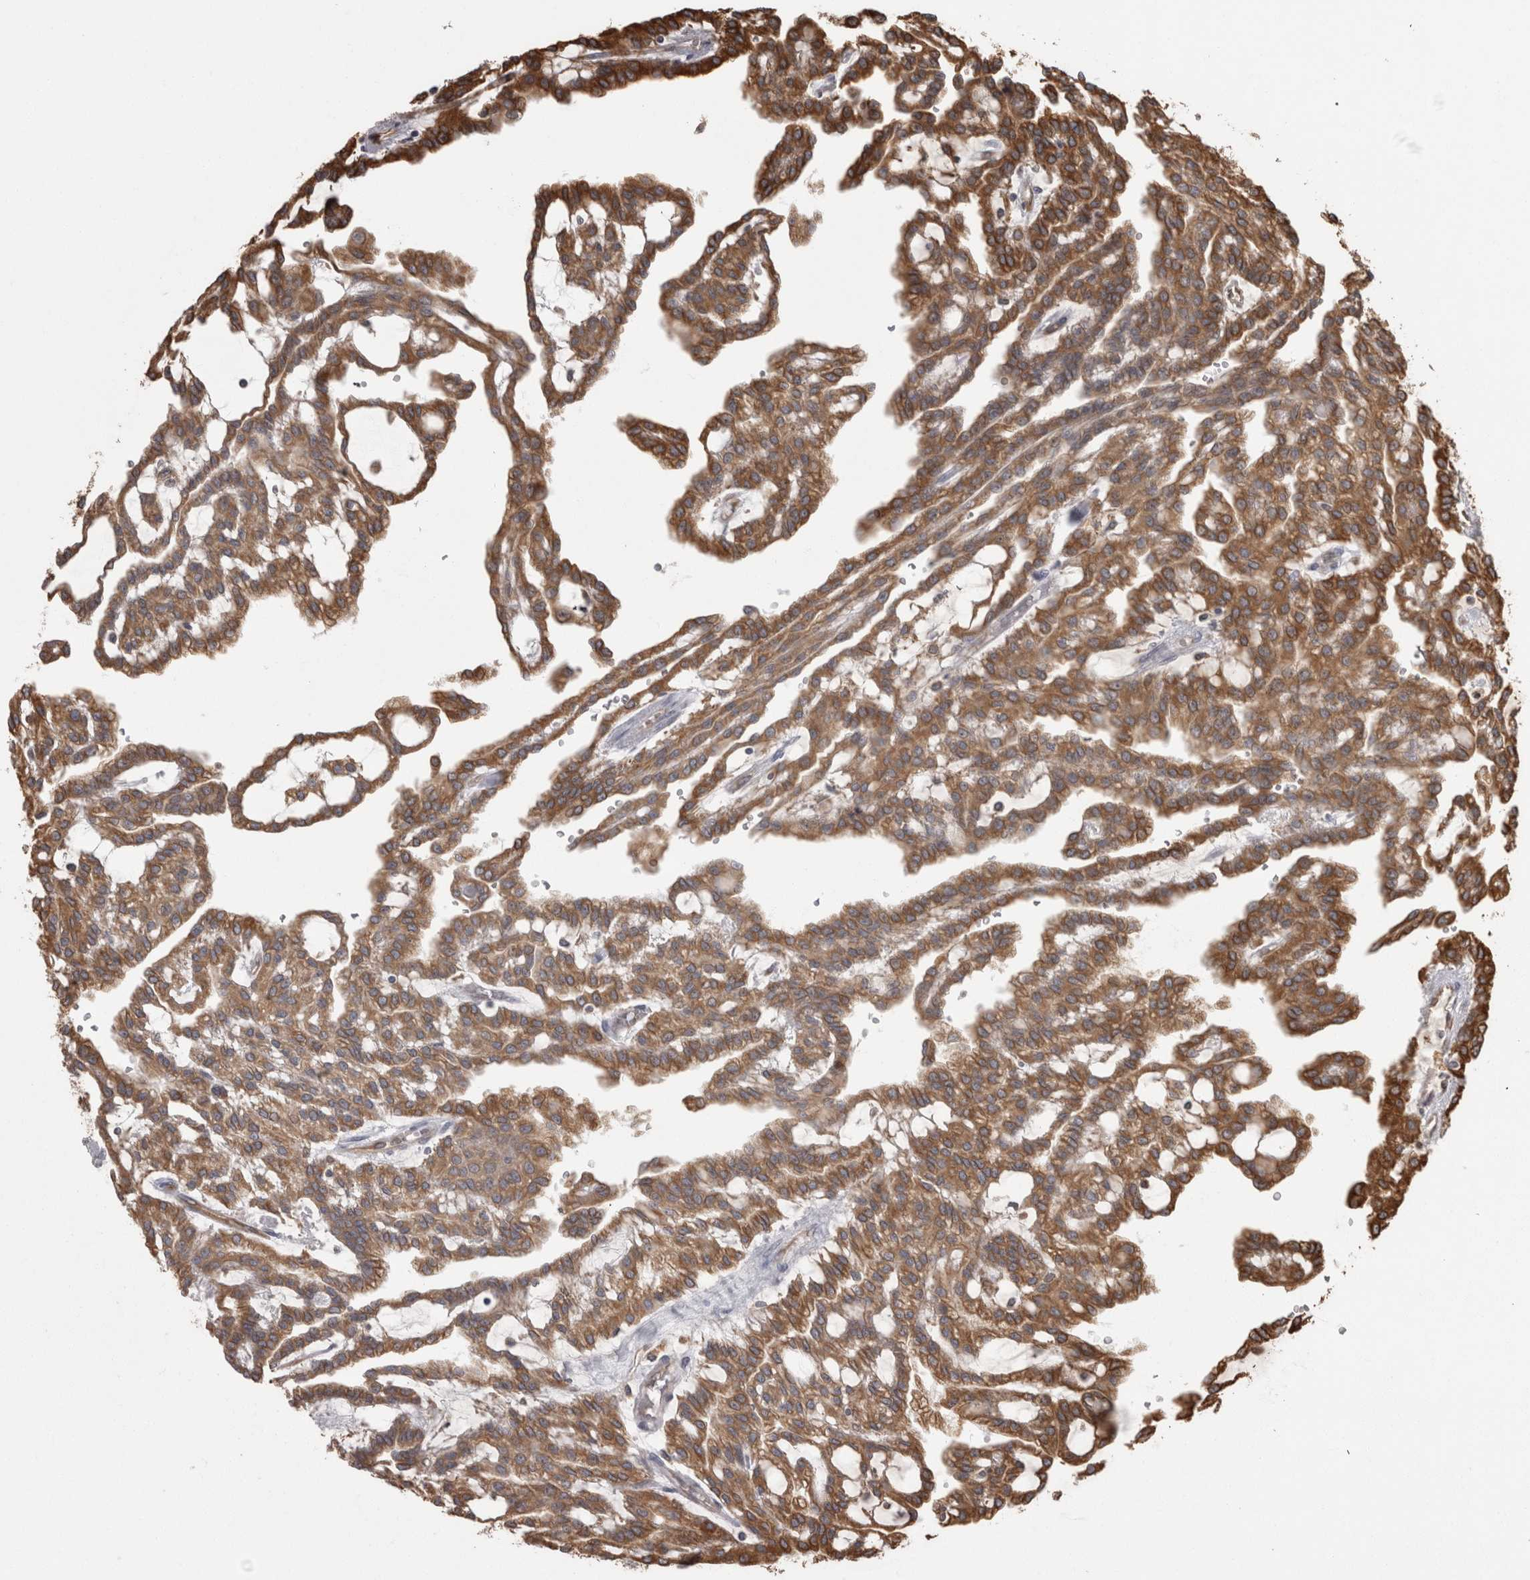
{"staining": {"intensity": "moderate", "quantity": ">75%", "location": "cytoplasmic/membranous"}, "tissue": "renal cancer", "cell_type": "Tumor cells", "image_type": "cancer", "snomed": [{"axis": "morphology", "description": "Adenocarcinoma, NOS"}, {"axis": "topography", "description": "Kidney"}], "caption": "Brown immunohistochemical staining in human adenocarcinoma (renal) reveals moderate cytoplasmic/membranous positivity in approximately >75% of tumor cells. Using DAB (3,3'-diaminobenzidine) (brown) and hematoxylin (blue) stains, captured at high magnification using brightfield microscopy.", "gene": "PON2", "patient": {"sex": "male", "age": 63}}